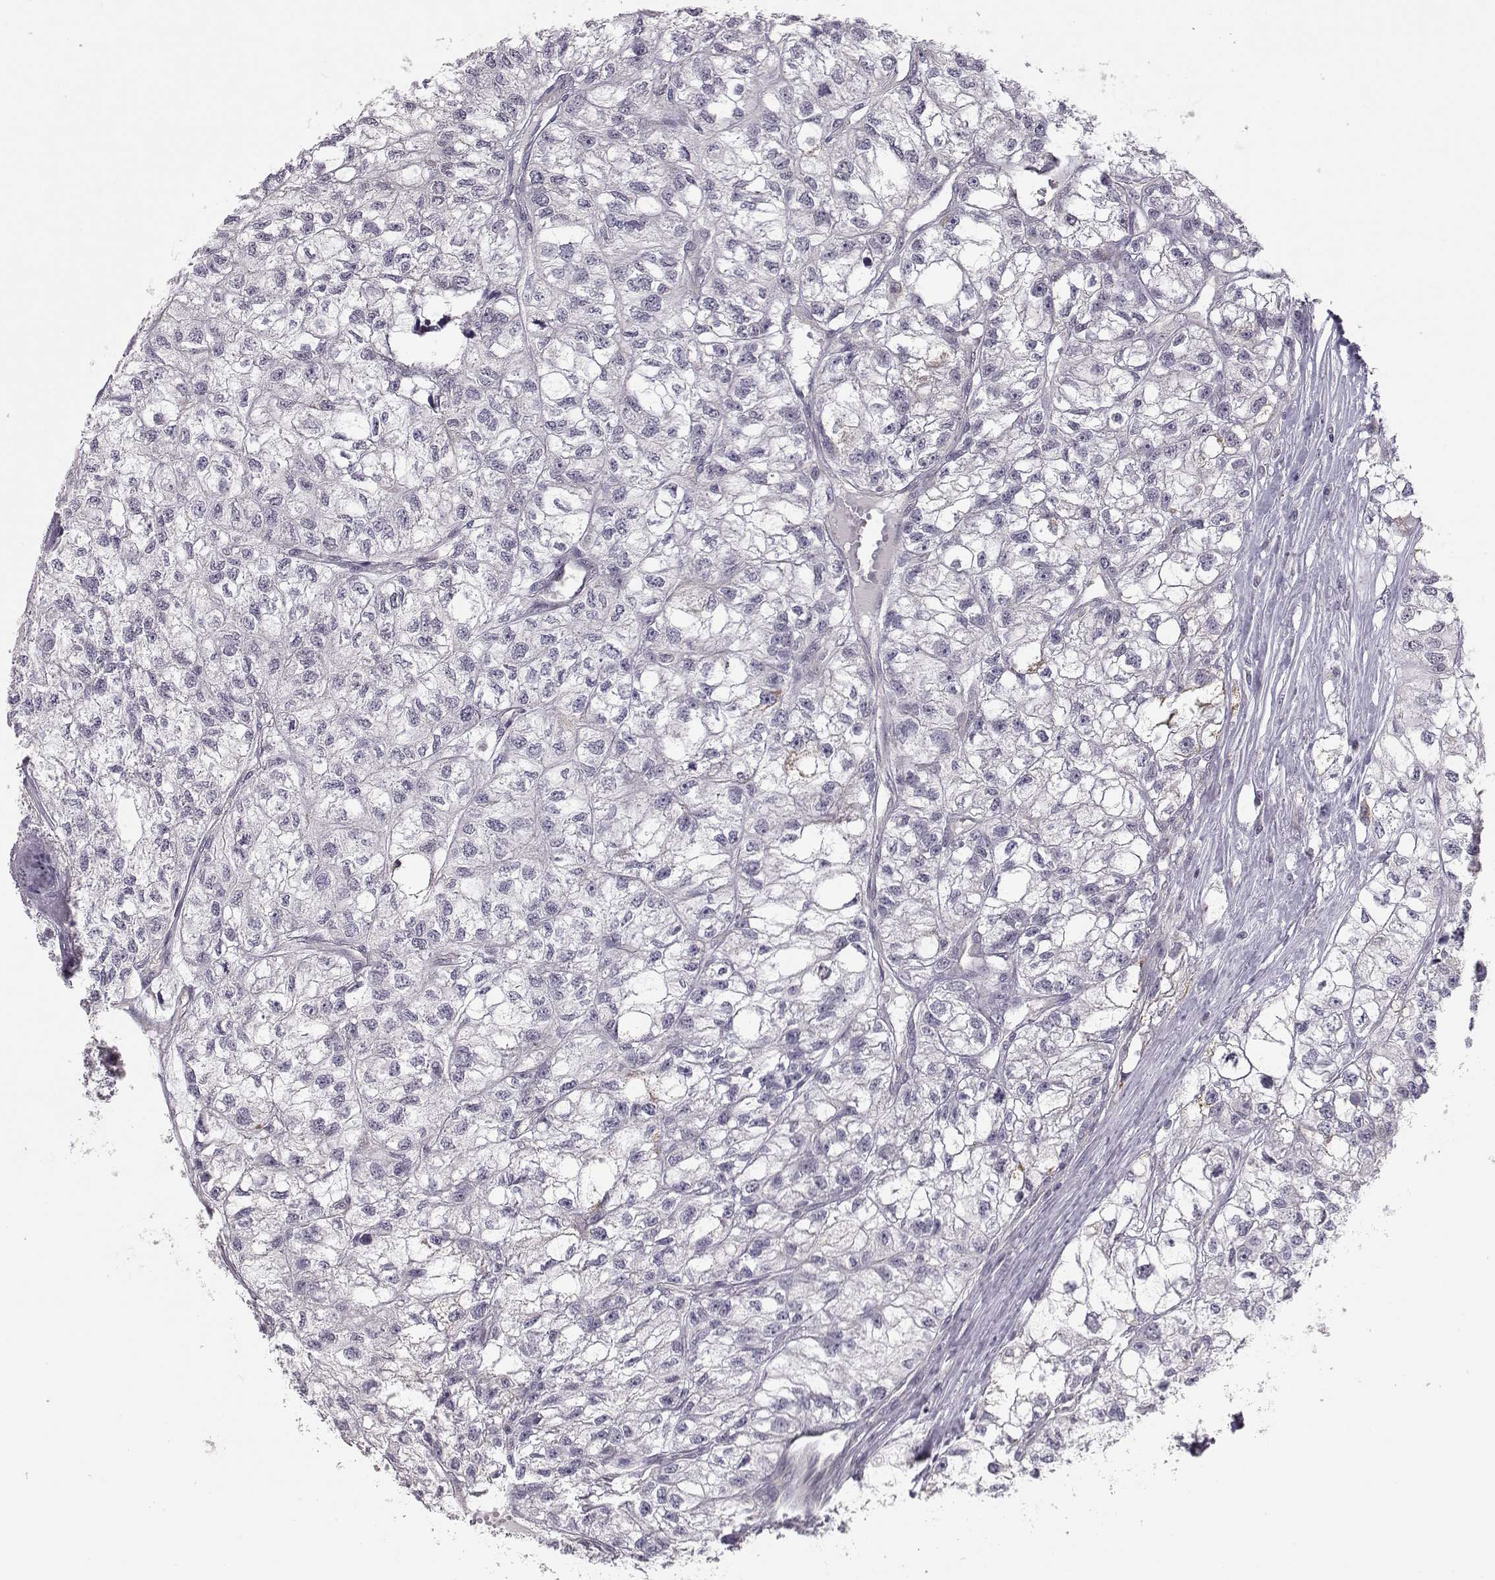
{"staining": {"intensity": "negative", "quantity": "none", "location": "none"}, "tissue": "renal cancer", "cell_type": "Tumor cells", "image_type": "cancer", "snomed": [{"axis": "morphology", "description": "Adenocarcinoma, NOS"}, {"axis": "topography", "description": "Kidney"}], "caption": "Immunohistochemistry (IHC) micrograph of human renal cancer stained for a protein (brown), which reveals no positivity in tumor cells. (Brightfield microscopy of DAB immunohistochemistry at high magnification).", "gene": "KIF13B", "patient": {"sex": "male", "age": 56}}